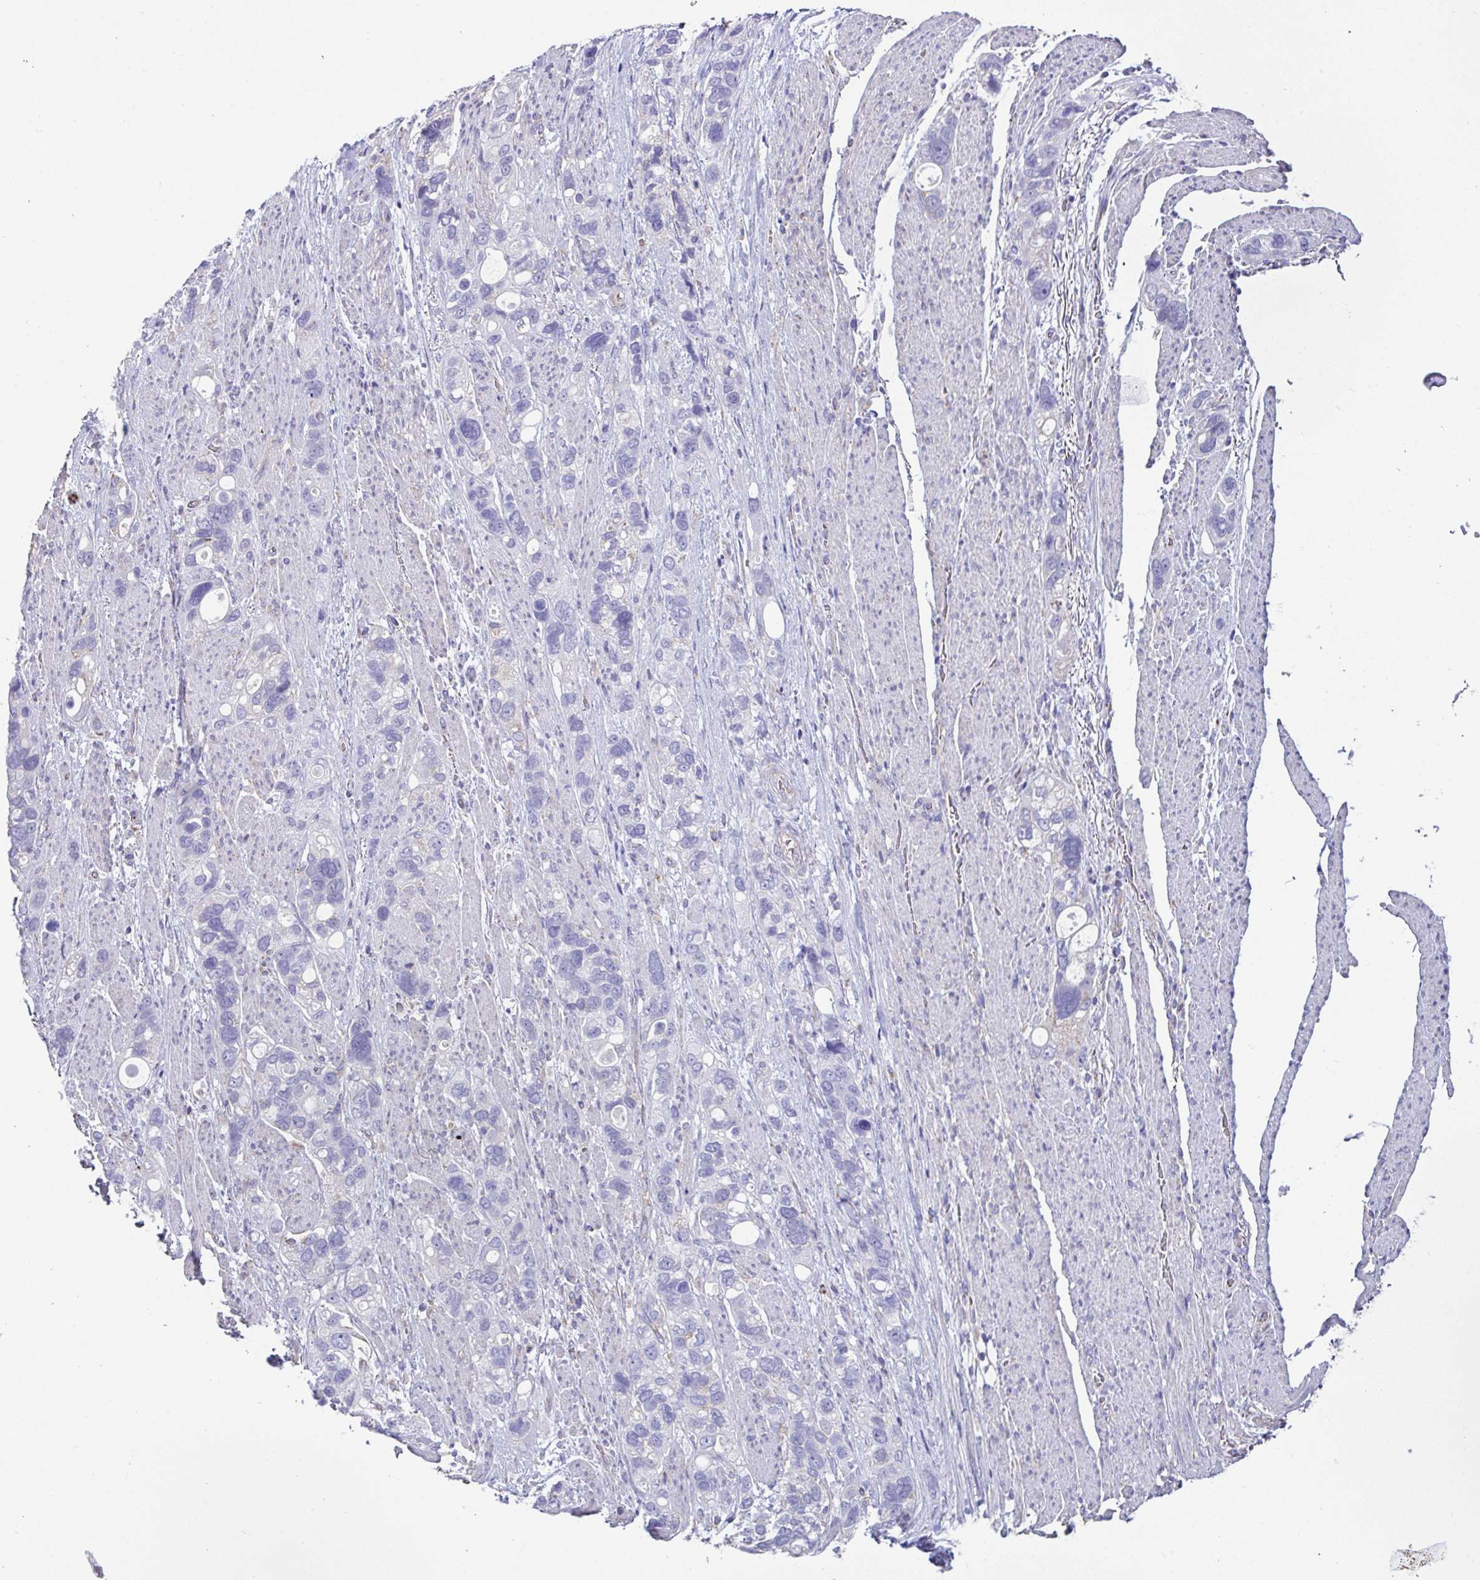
{"staining": {"intensity": "negative", "quantity": "none", "location": "none"}, "tissue": "stomach cancer", "cell_type": "Tumor cells", "image_type": "cancer", "snomed": [{"axis": "morphology", "description": "Adenocarcinoma, NOS"}, {"axis": "topography", "description": "Stomach, upper"}], "caption": "Tumor cells are negative for protein expression in human adenocarcinoma (stomach).", "gene": "DOK7", "patient": {"sex": "female", "age": 81}}